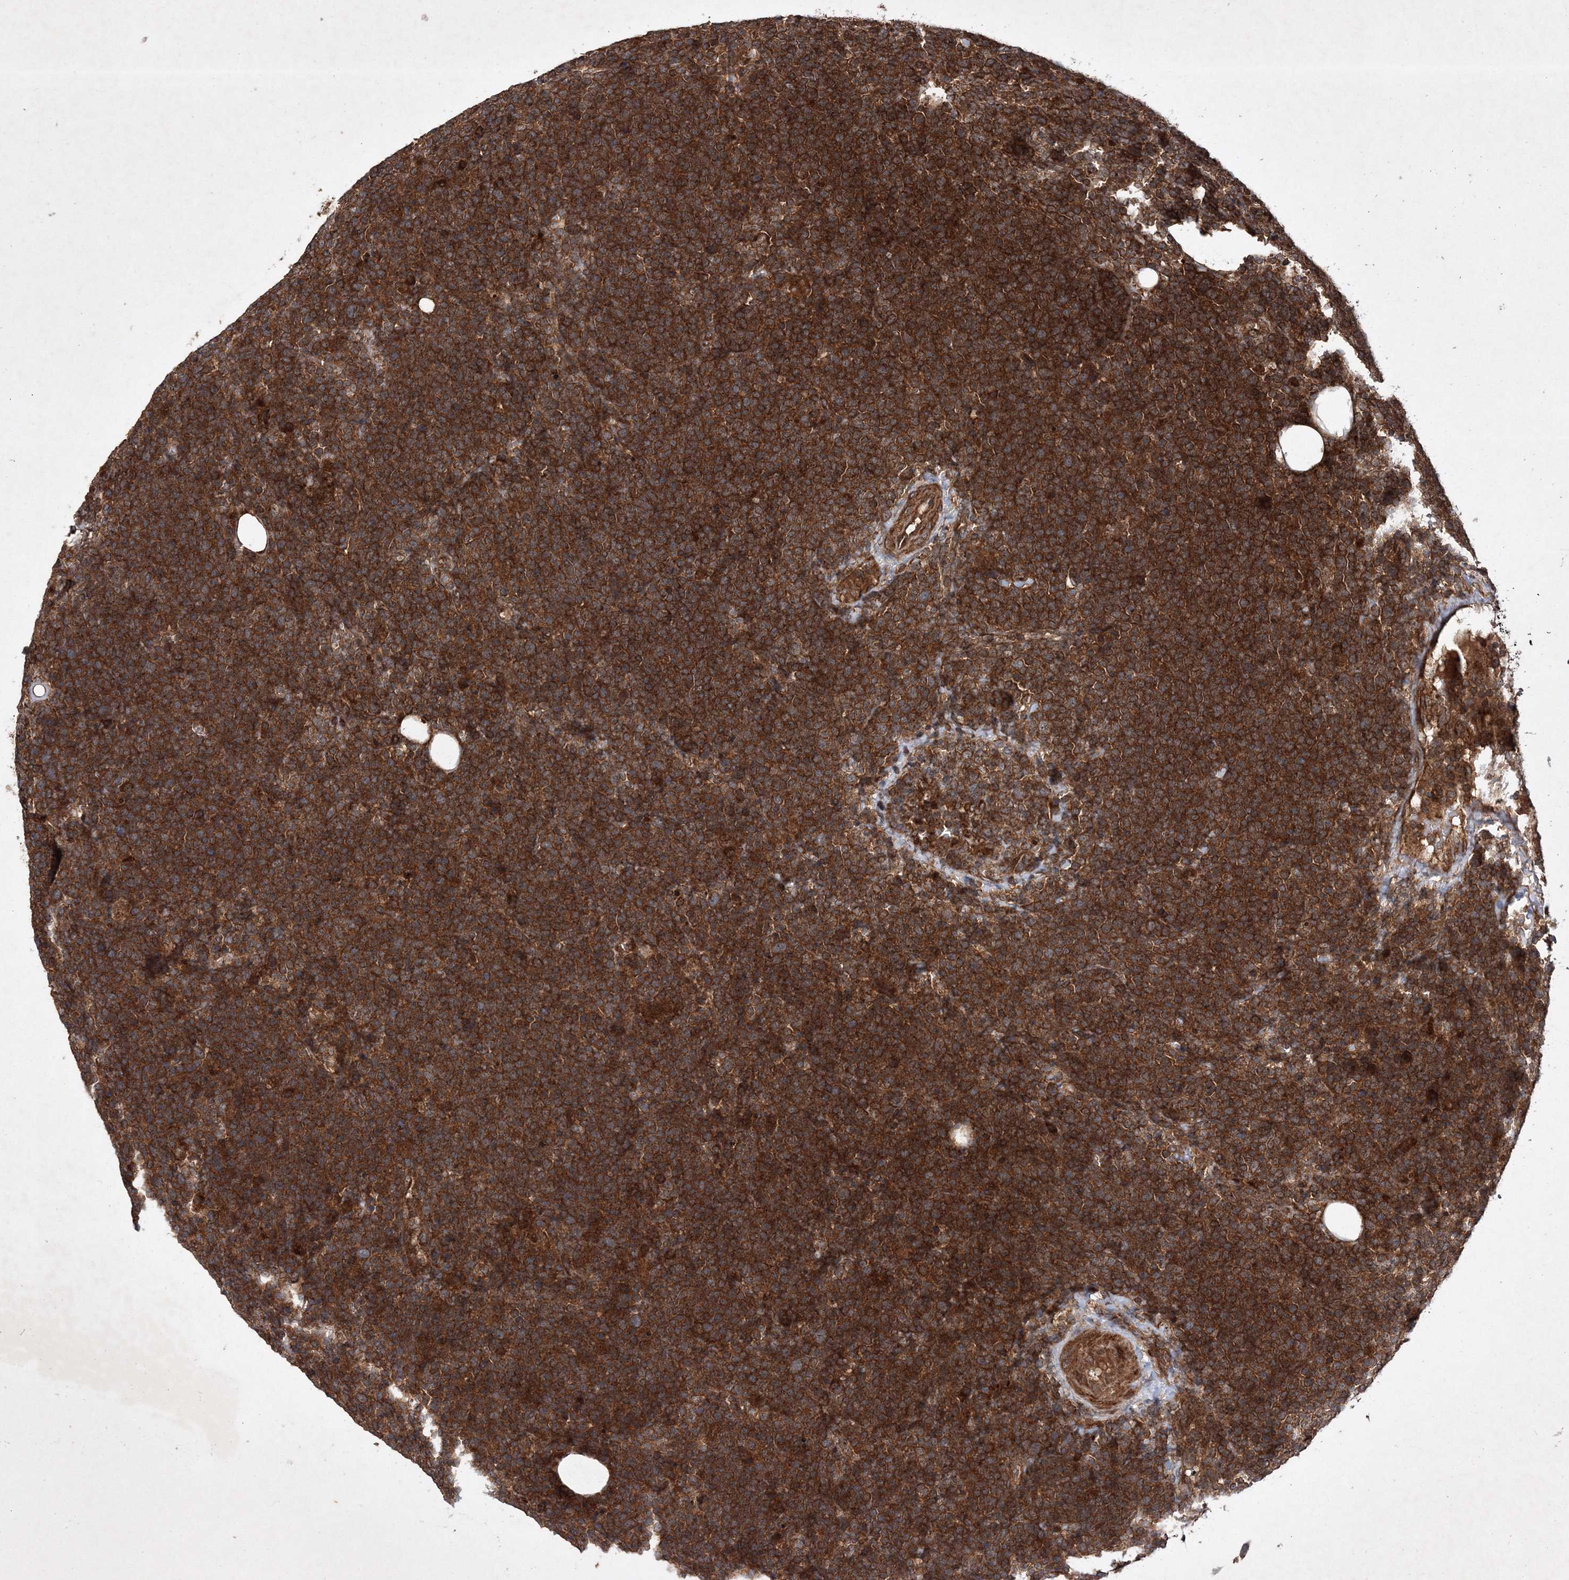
{"staining": {"intensity": "strong", "quantity": ">75%", "location": "cytoplasmic/membranous"}, "tissue": "lymphoma", "cell_type": "Tumor cells", "image_type": "cancer", "snomed": [{"axis": "morphology", "description": "Malignant lymphoma, non-Hodgkin's type, High grade"}, {"axis": "topography", "description": "Lymph node"}], "caption": "Immunohistochemistry (IHC) (DAB) staining of malignant lymphoma, non-Hodgkin's type (high-grade) exhibits strong cytoplasmic/membranous protein staining in approximately >75% of tumor cells. (Stains: DAB (3,3'-diaminobenzidine) in brown, nuclei in blue, Microscopy: brightfield microscopy at high magnification).", "gene": "DNAJC13", "patient": {"sex": "male", "age": 61}}